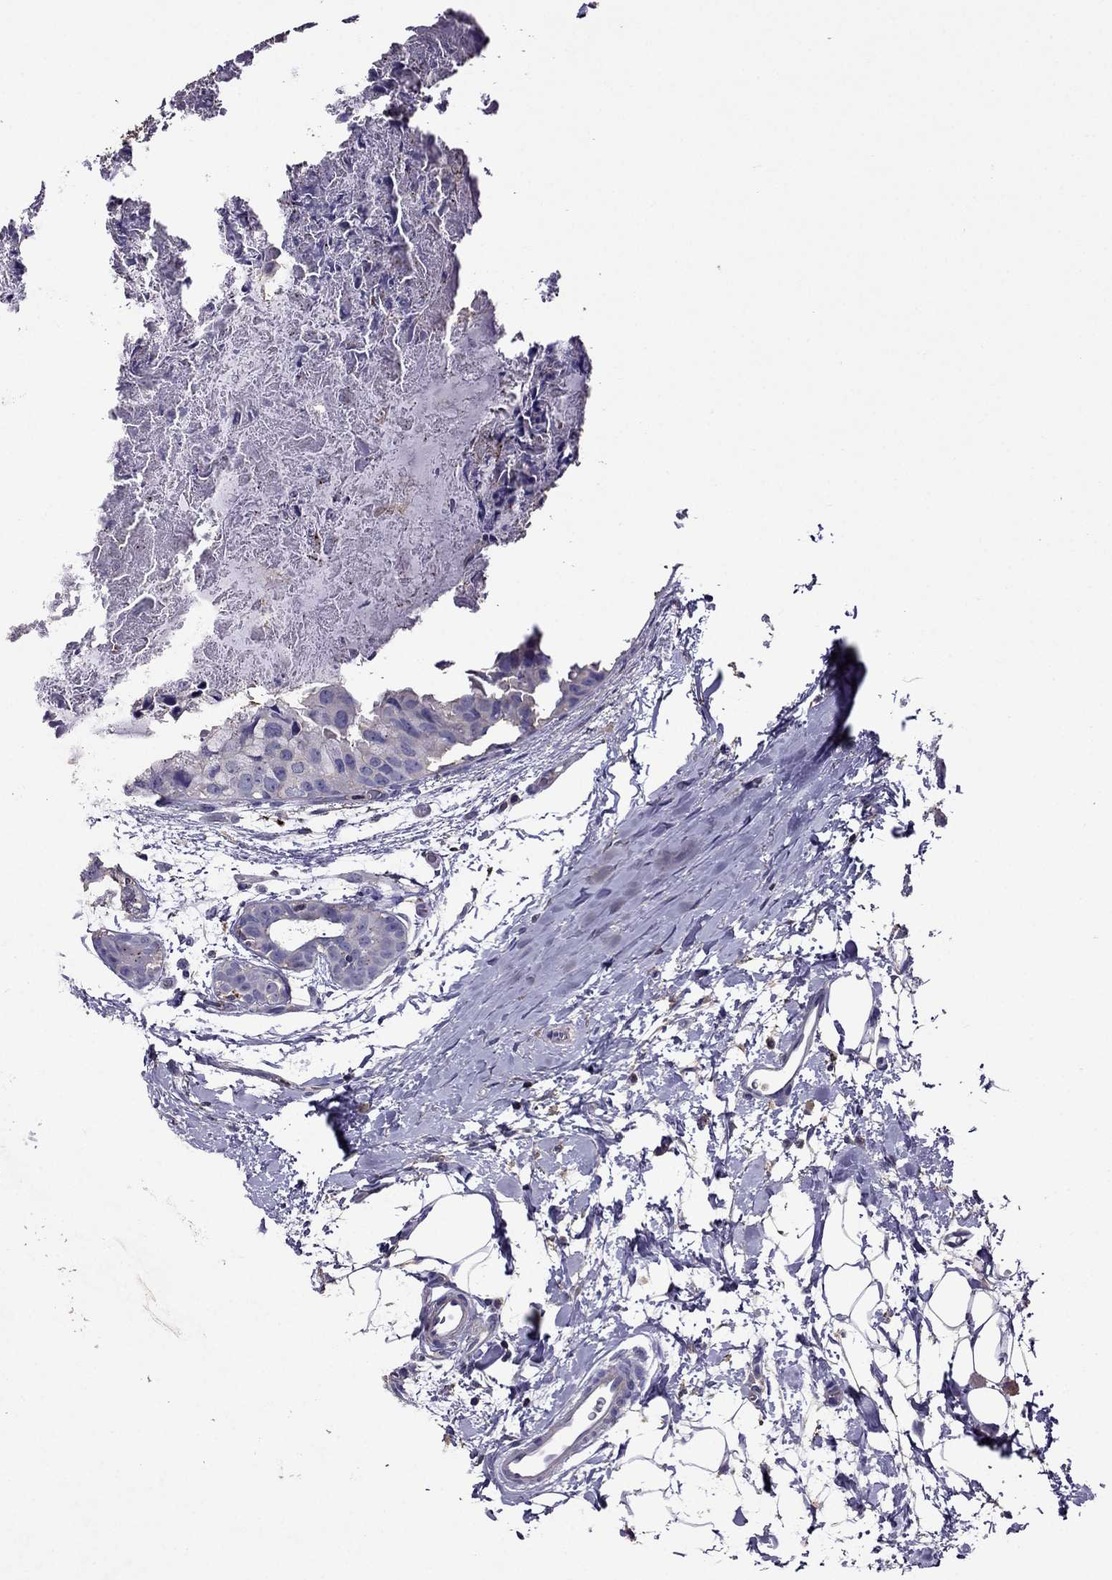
{"staining": {"intensity": "negative", "quantity": "none", "location": "none"}, "tissue": "breast cancer", "cell_type": "Tumor cells", "image_type": "cancer", "snomed": [{"axis": "morphology", "description": "Normal tissue, NOS"}, {"axis": "morphology", "description": "Duct carcinoma"}, {"axis": "topography", "description": "Breast"}], "caption": "Immunohistochemical staining of human infiltrating ductal carcinoma (breast) displays no significant staining in tumor cells.", "gene": "NKX3-1", "patient": {"sex": "female", "age": 40}}